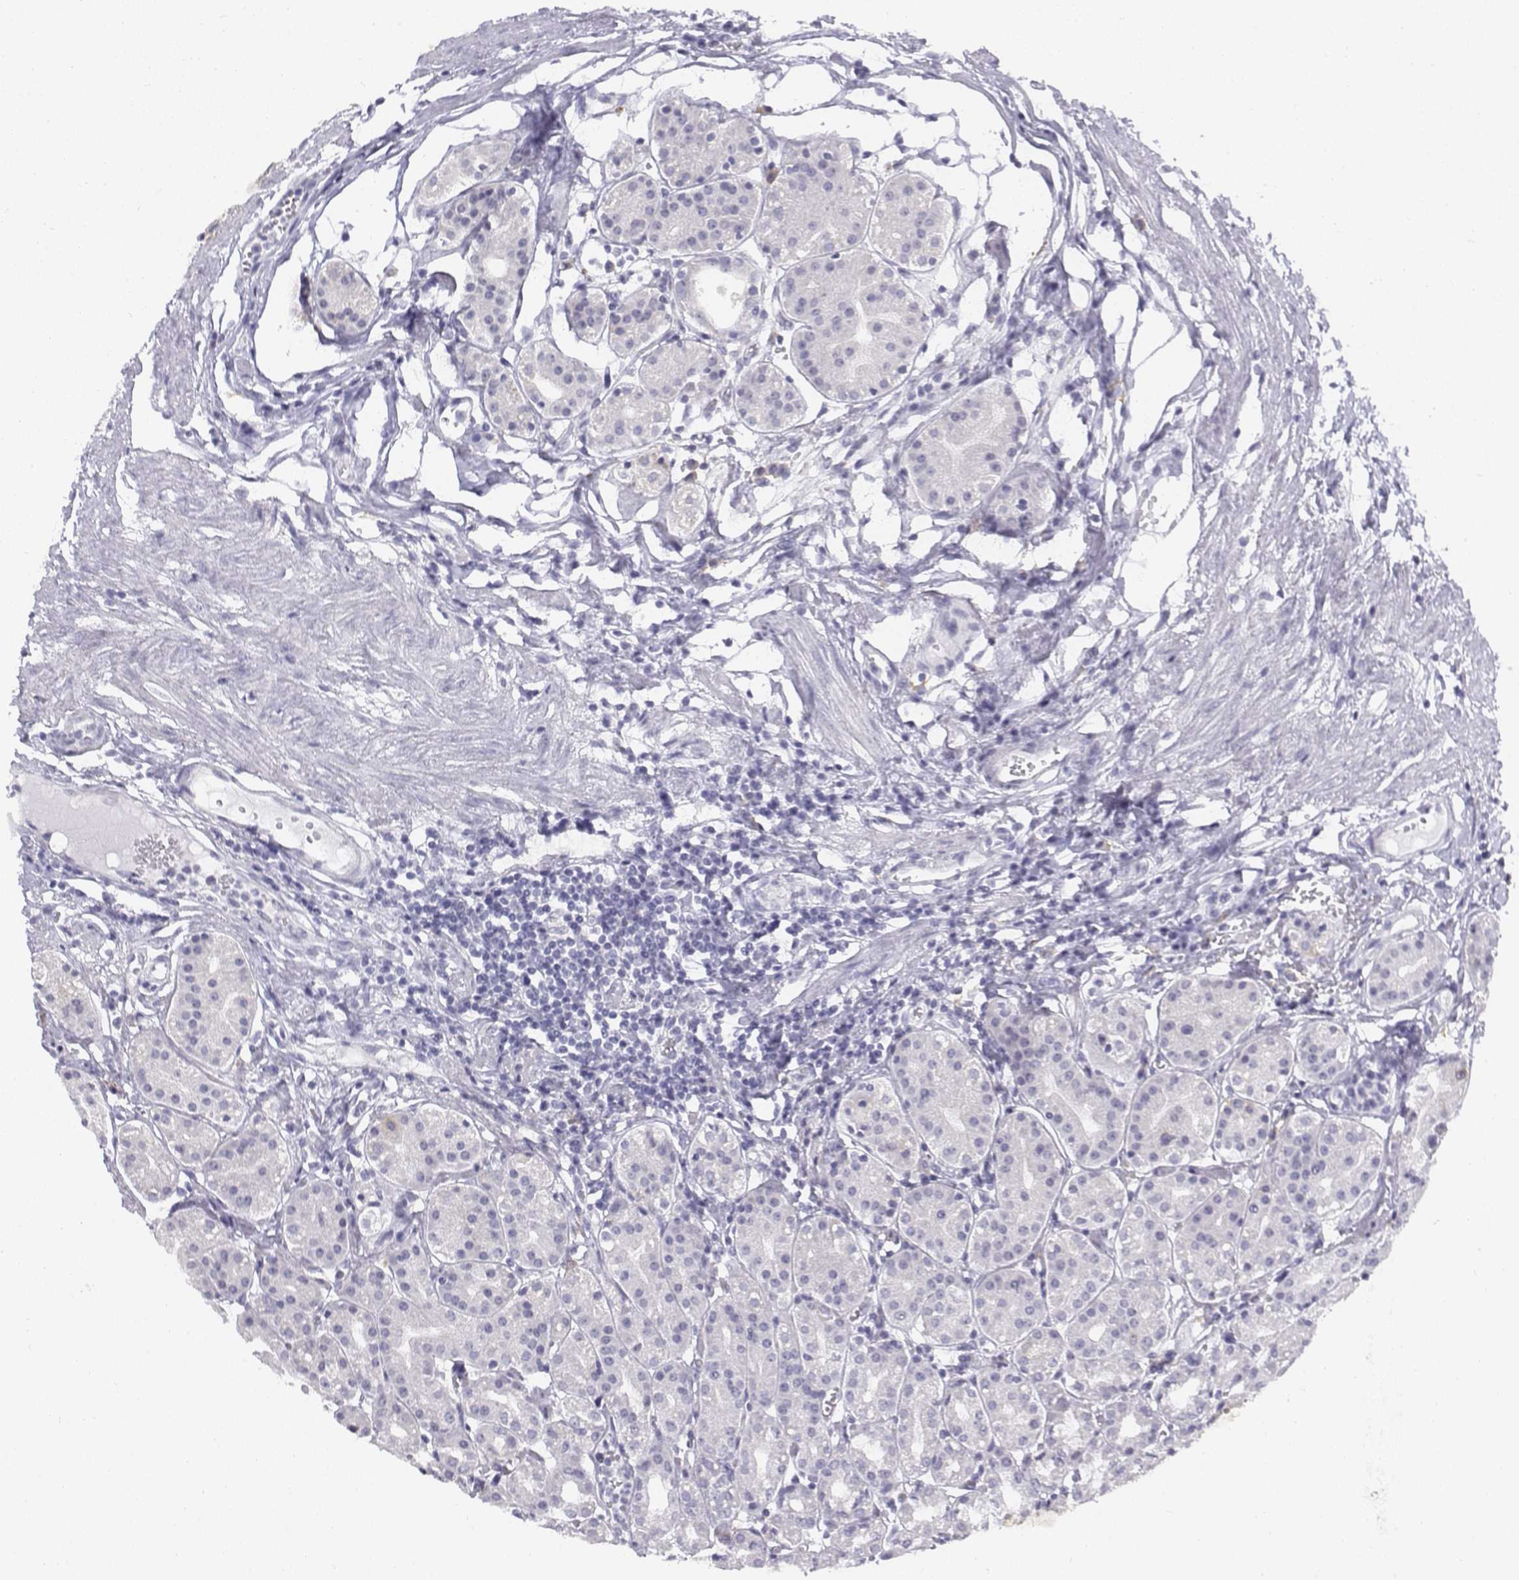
{"staining": {"intensity": "negative", "quantity": "none", "location": "none"}, "tissue": "stomach", "cell_type": "Glandular cells", "image_type": "normal", "snomed": [{"axis": "morphology", "description": "Normal tissue, NOS"}, {"axis": "topography", "description": "Skeletal muscle"}, {"axis": "topography", "description": "Stomach"}], "caption": "This histopathology image is of benign stomach stained with IHC to label a protein in brown with the nuclei are counter-stained blue. There is no expression in glandular cells.", "gene": "PENK", "patient": {"sex": "female", "age": 57}}